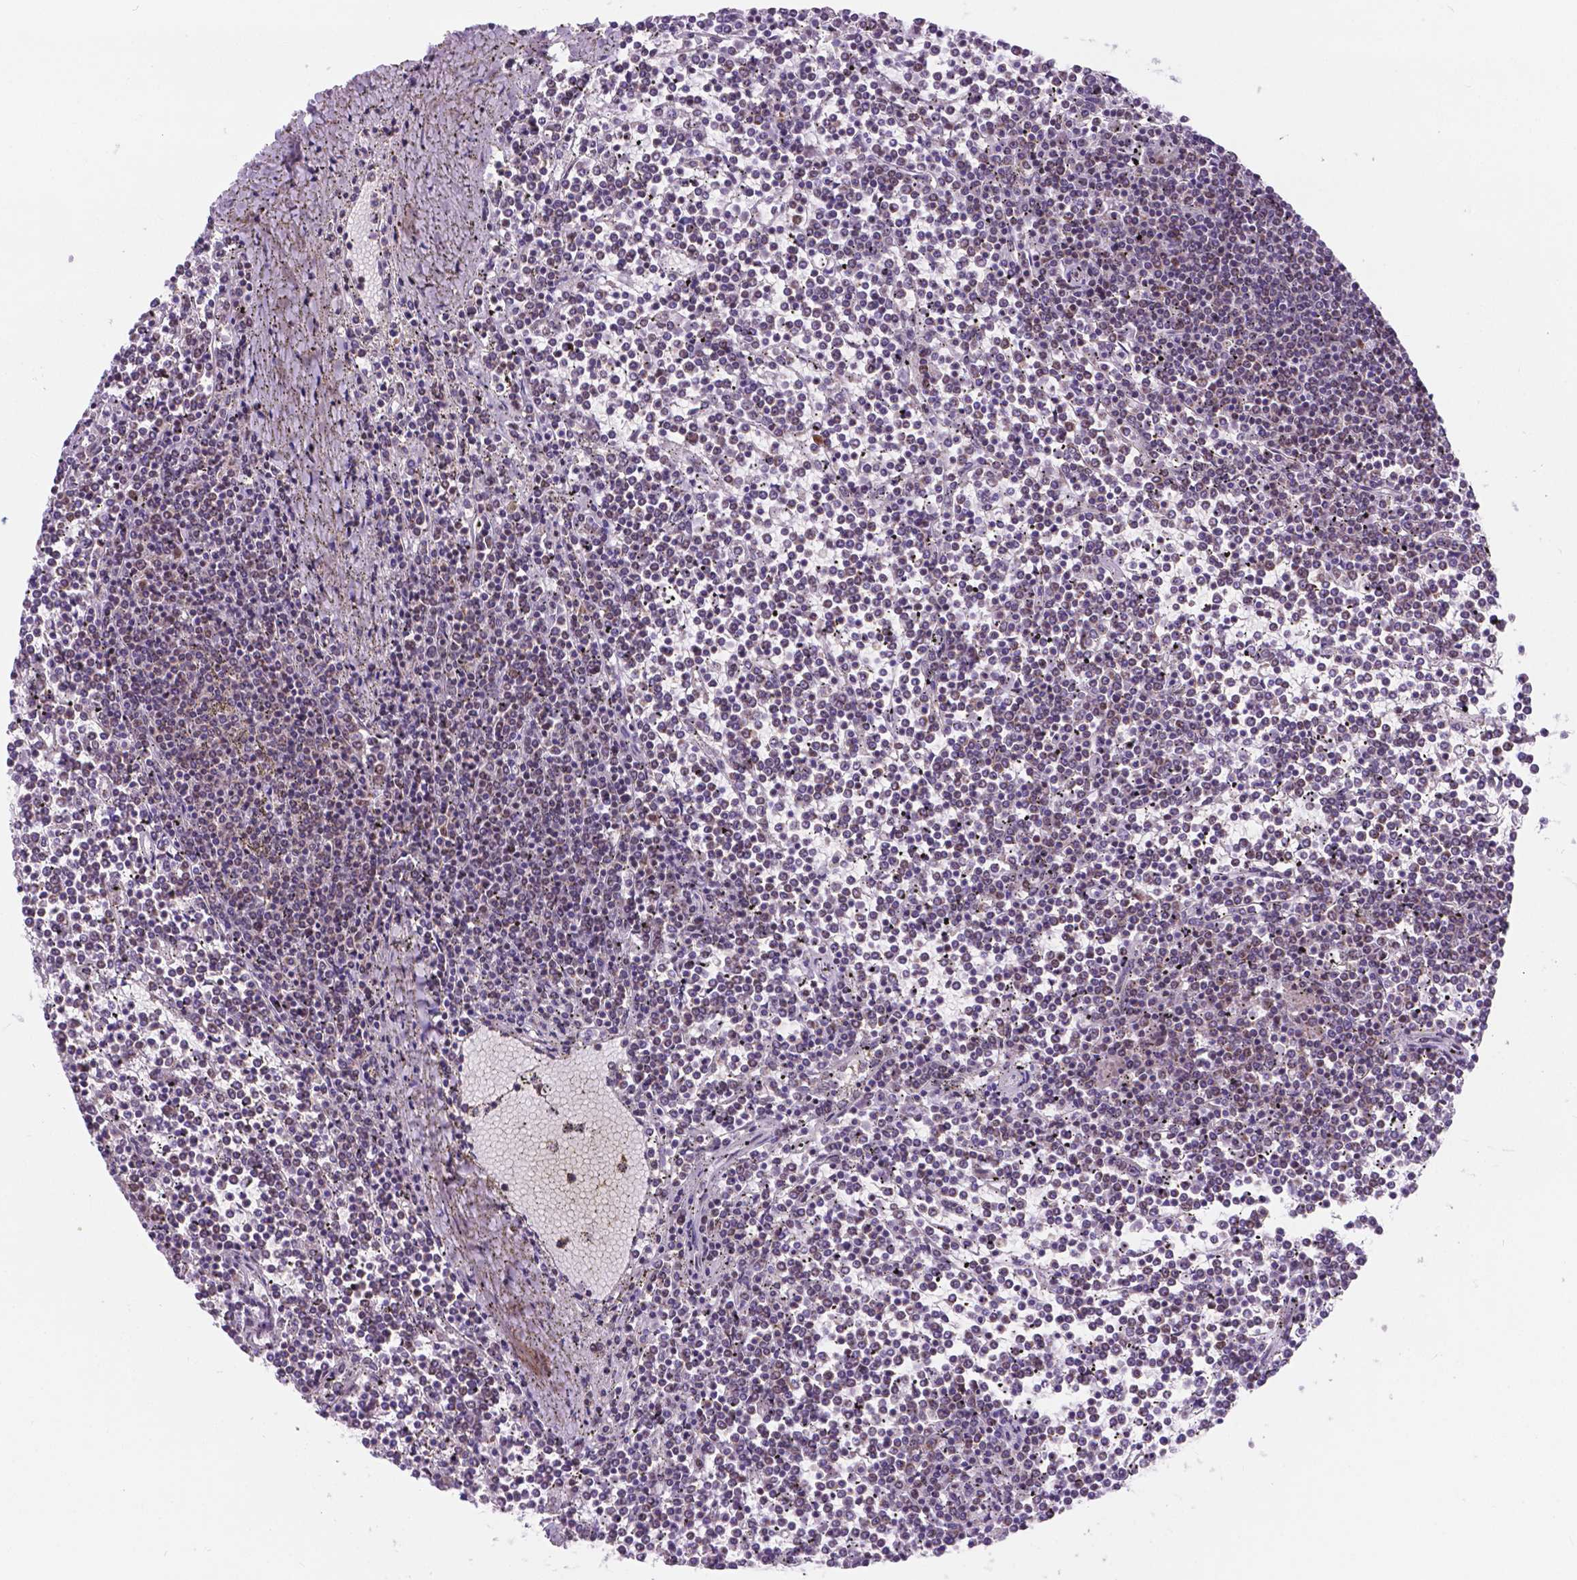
{"staining": {"intensity": "negative", "quantity": "none", "location": "none"}, "tissue": "lymphoma", "cell_type": "Tumor cells", "image_type": "cancer", "snomed": [{"axis": "morphology", "description": "Malignant lymphoma, non-Hodgkin's type, Low grade"}, {"axis": "topography", "description": "Spleen"}], "caption": "High power microscopy micrograph of an immunohistochemistry image of malignant lymphoma, non-Hodgkin's type (low-grade), revealing no significant positivity in tumor cells.", "gene": "BCAS2", "patient": {"sex": "female", "age": 19}}